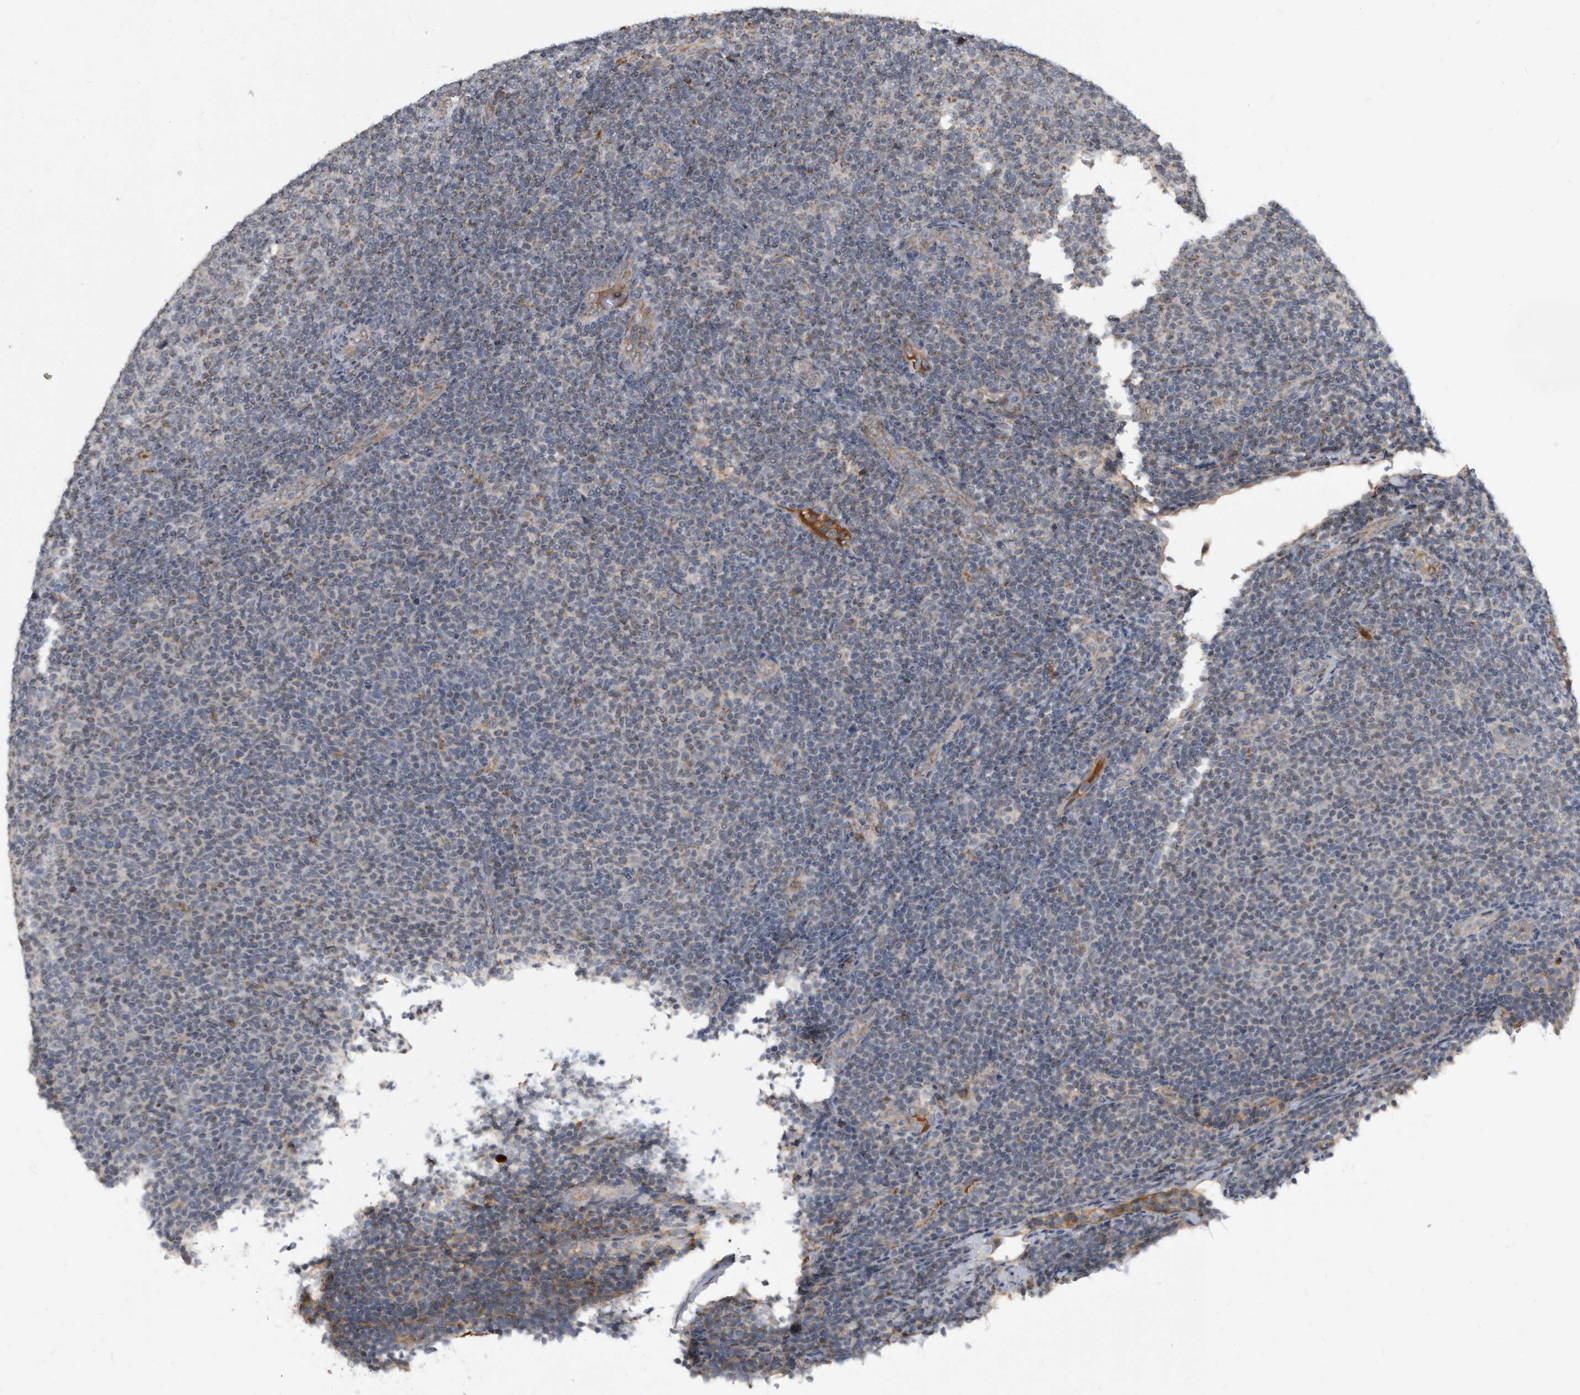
{"staining": {"intensity": "negative", "quantity": "none", "location": "none"}, "tissue": "lymphoma", "cell_type": "Tumor cells", "image_type": "cancer", "snomed": [{"axis": "morphology", "description": "Malignant lymphoma, non-Hodgkin's type, Low grade"}, {"axis": "topography", "description": "Lymph node"}], "caption": "Protein analysis of malignant lymphoma, non-Hodgkin's type (low-grade) displays no significant expression in tumor cells.", "gene": "PI15", "patient": {"sex": "male", "age": 66}}